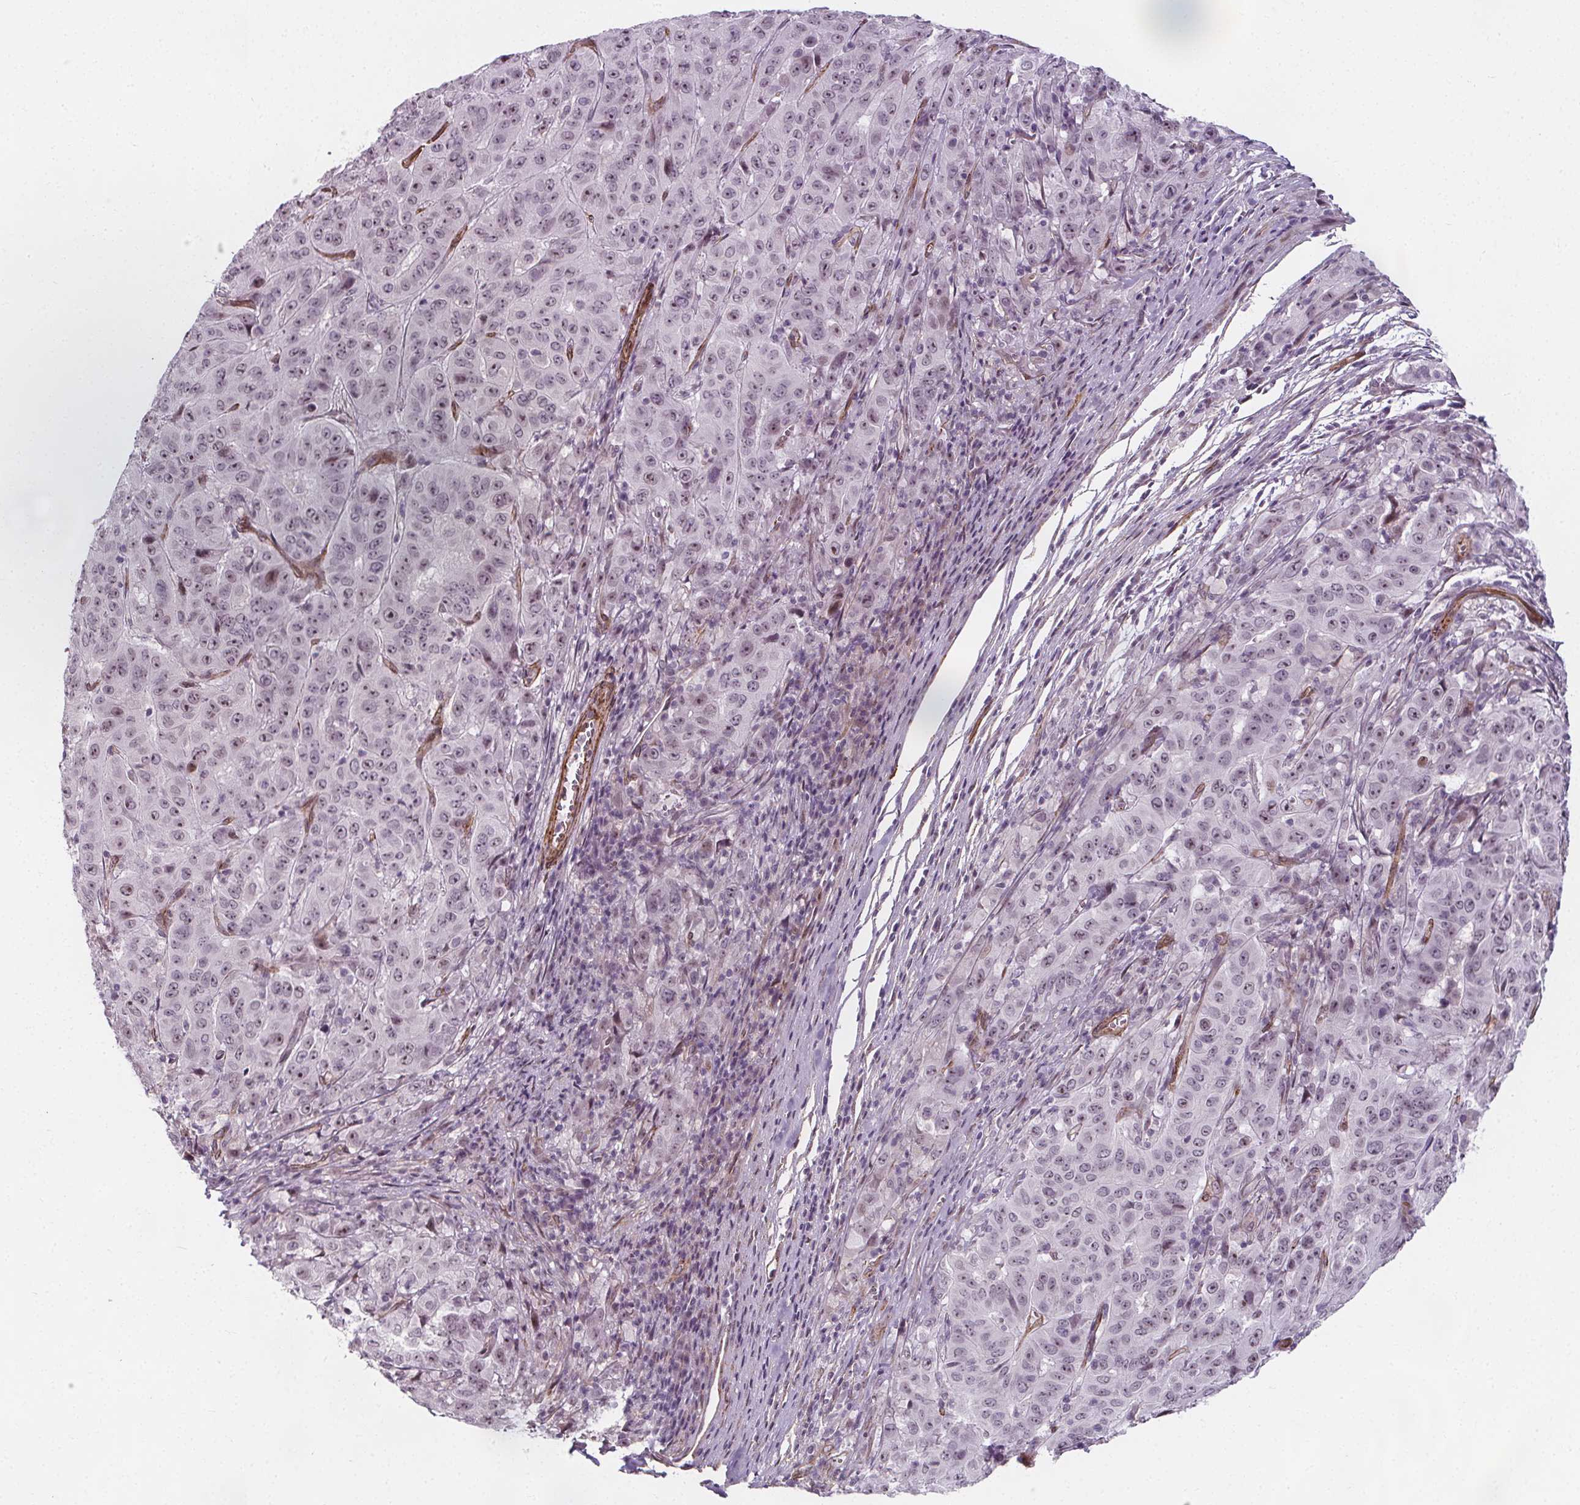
{"staining": {"intensity": "weak", "quantity": "25%-75%", "location": "nuclear"}, "tissue": "pancreatic cancer", "cell_type": "Tumor cells", "image_type": "cancer", "snomed": [{"axis": "morphology", "description": "Adenocarcinoma, NOS"}, {"axis": "topography", "description": "Pancreas"}], "caption": "Tumor cells exhibit low levels of weak nuclear positivity in about 25%-75% of cells in human pancreatic adenocarcinoma. The staining is performed using DAB (3,3'-diaminobenzidine) brown chromogen to label protein expression. The nuclei are counter-stained blue using hematoxylin.", "gene": "HAS1", "patient": {"sex": "male", "age": 63}}